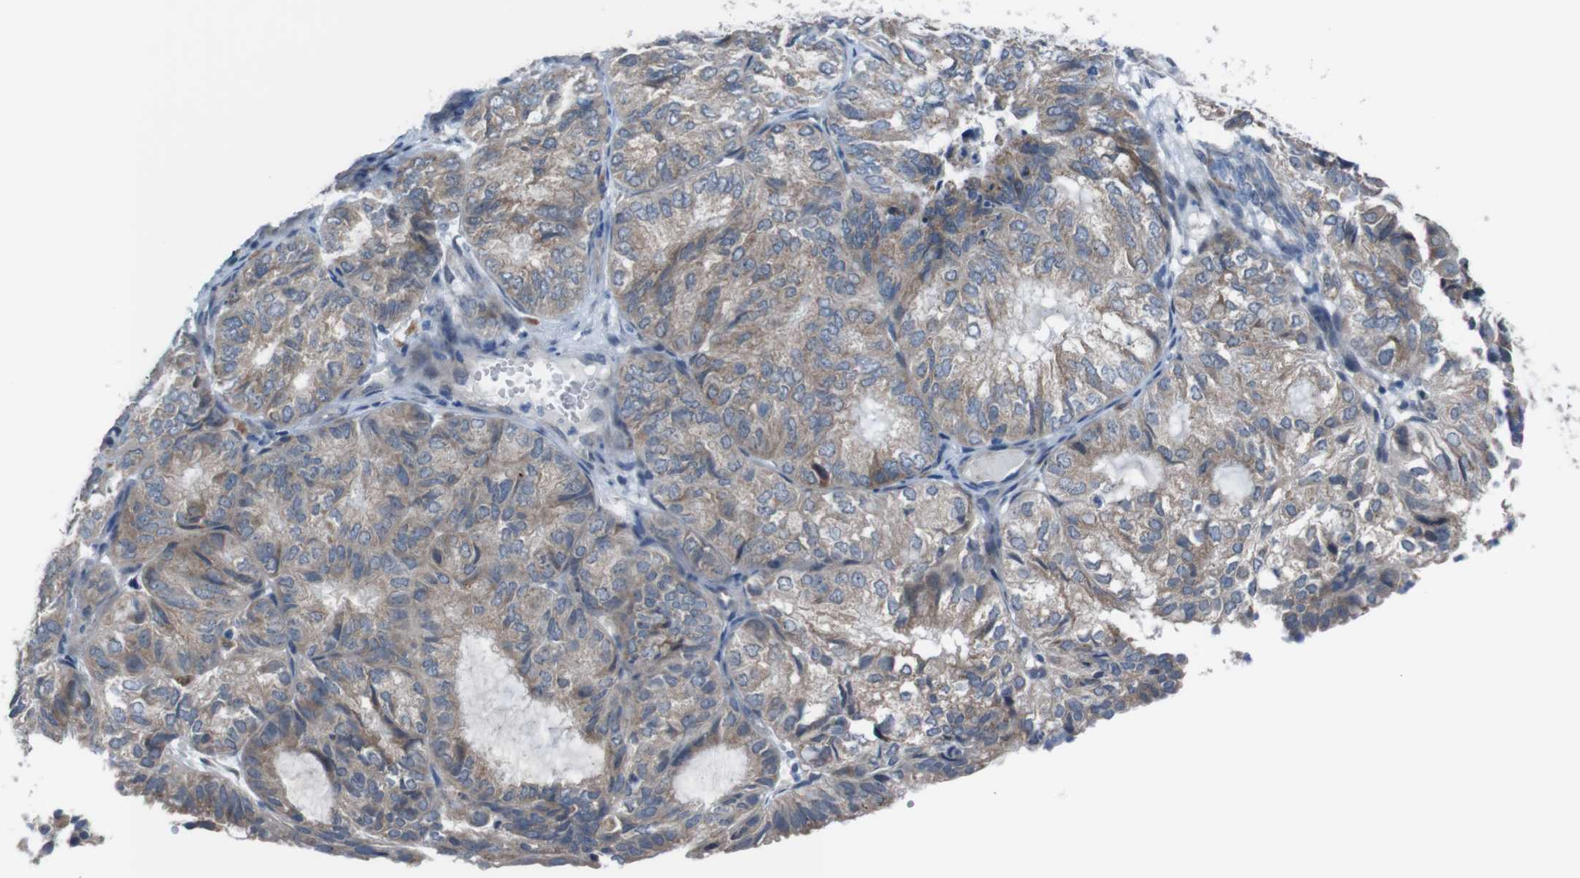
{"staining": {"intensity": "moderate", "quantity": "25%-75%", "location": "cytoplasmic/membranous"}, "tissue": "endometrial cancer", "cell_type": "Tumor cells", "image_type": "cancer", "snomed": [{"axis": "morphology", "description": "Adenocarcinoma, NOS"}, {"axis": "topography", "description": "Uterus"}], "caption": "The histopathology image shows a brown stain indicating the presence of a protein in the cytoplasmic/membranous of tumor cells in adenocarcinoma (endometrial).", "gene": "CDH22", "patient": {"sex": "female", "age": 60}}